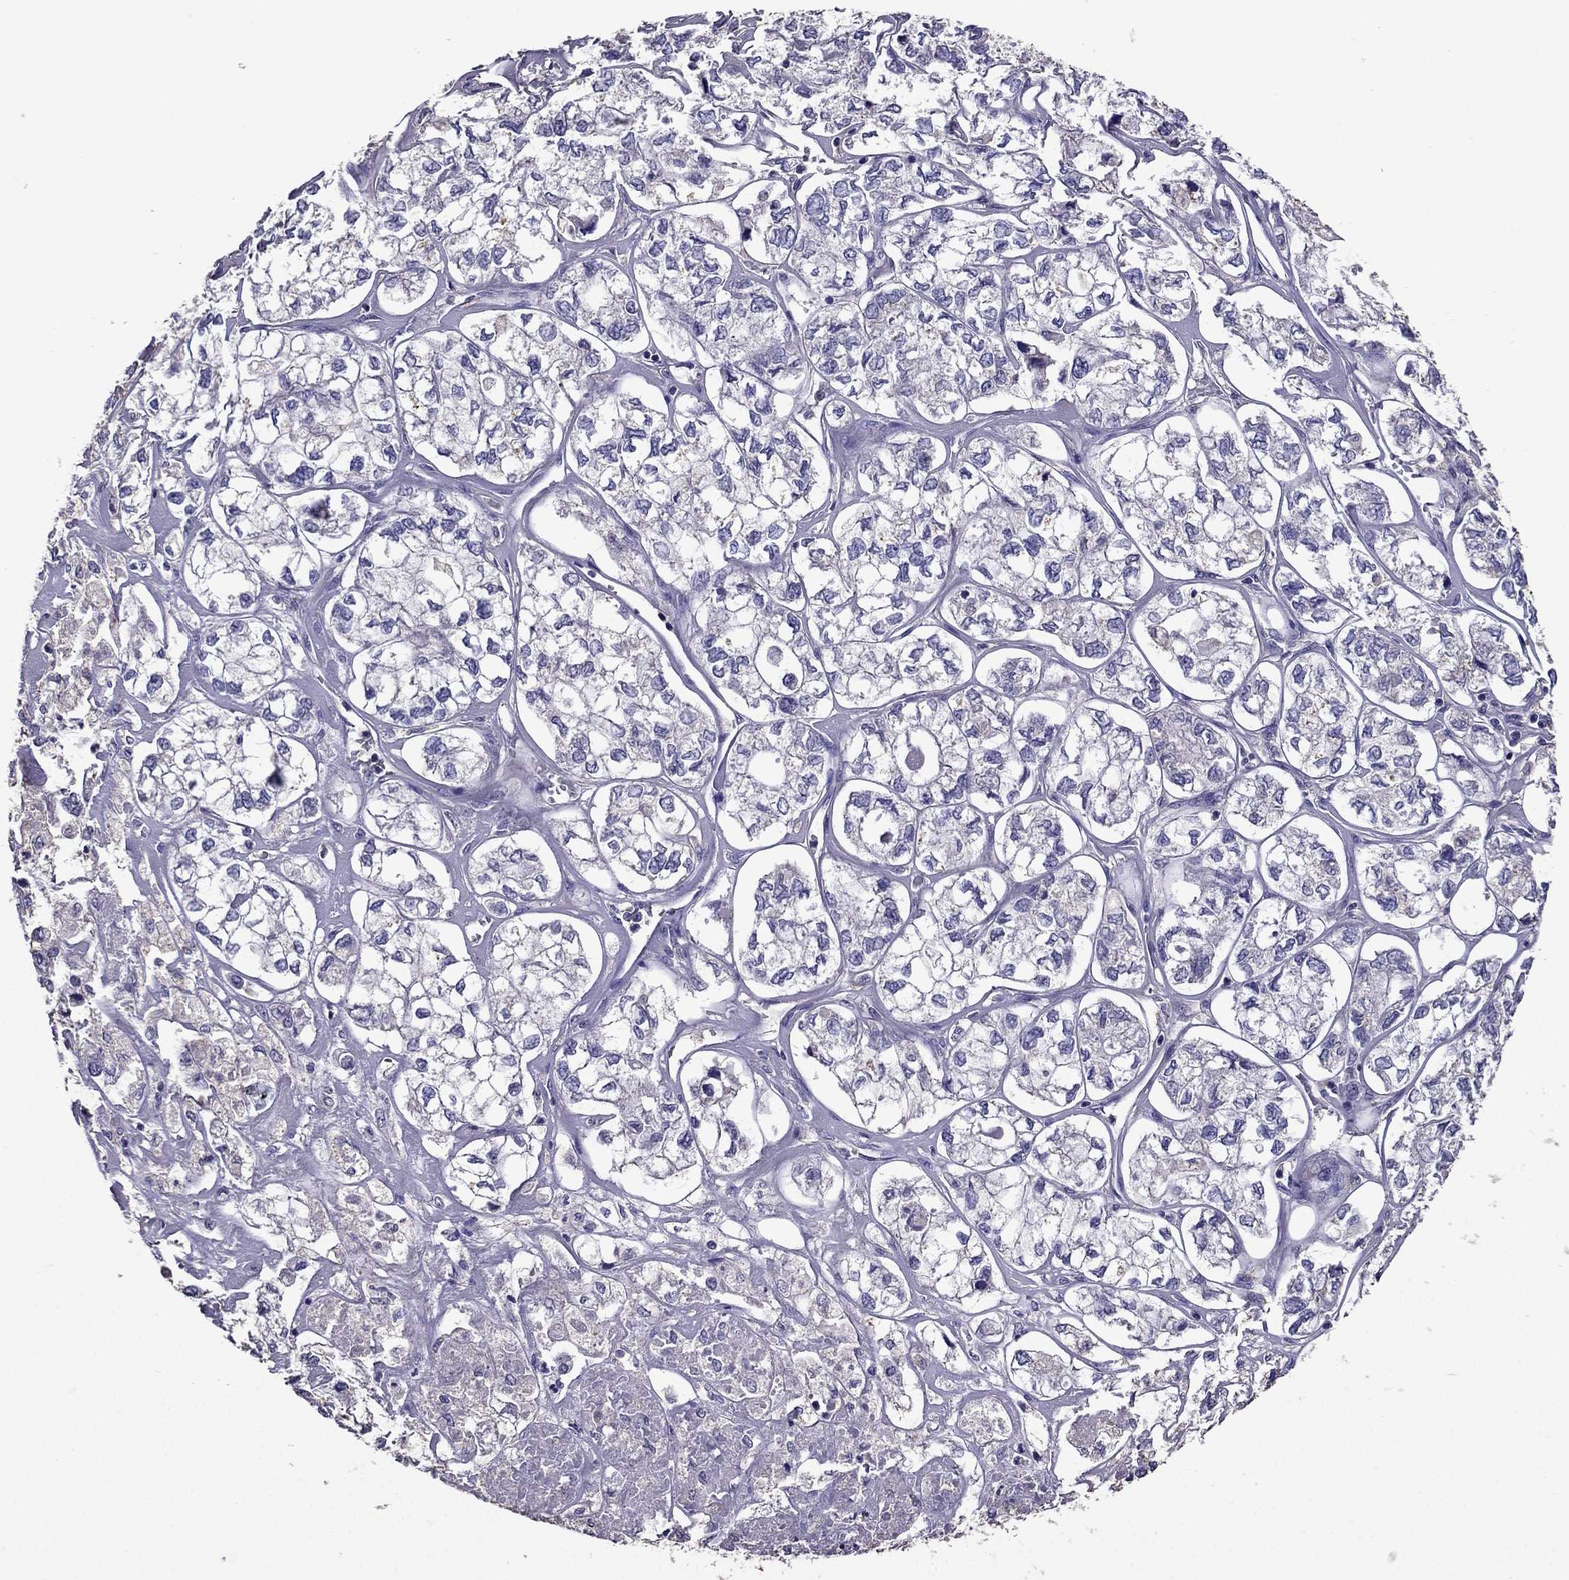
{"staining": {"intensity": "negative", "quantity": "none", "location": "none"}, "tissue": "ovarian cancer", "cell_type": "Tumor cells", "image_type": "cancer", "snomed": [{"axis": "morphology", "description": "Carcinoma, endometroid"}, {"axis": "topography", "description": "Ovary"}], "caption": "Human ovarian endometroid carcinoma stained for a protein using IHC demonstrates no staining in tumor cells.", "gene": "NKX3-1", "patient": {"sex": "female", "age": 64}}